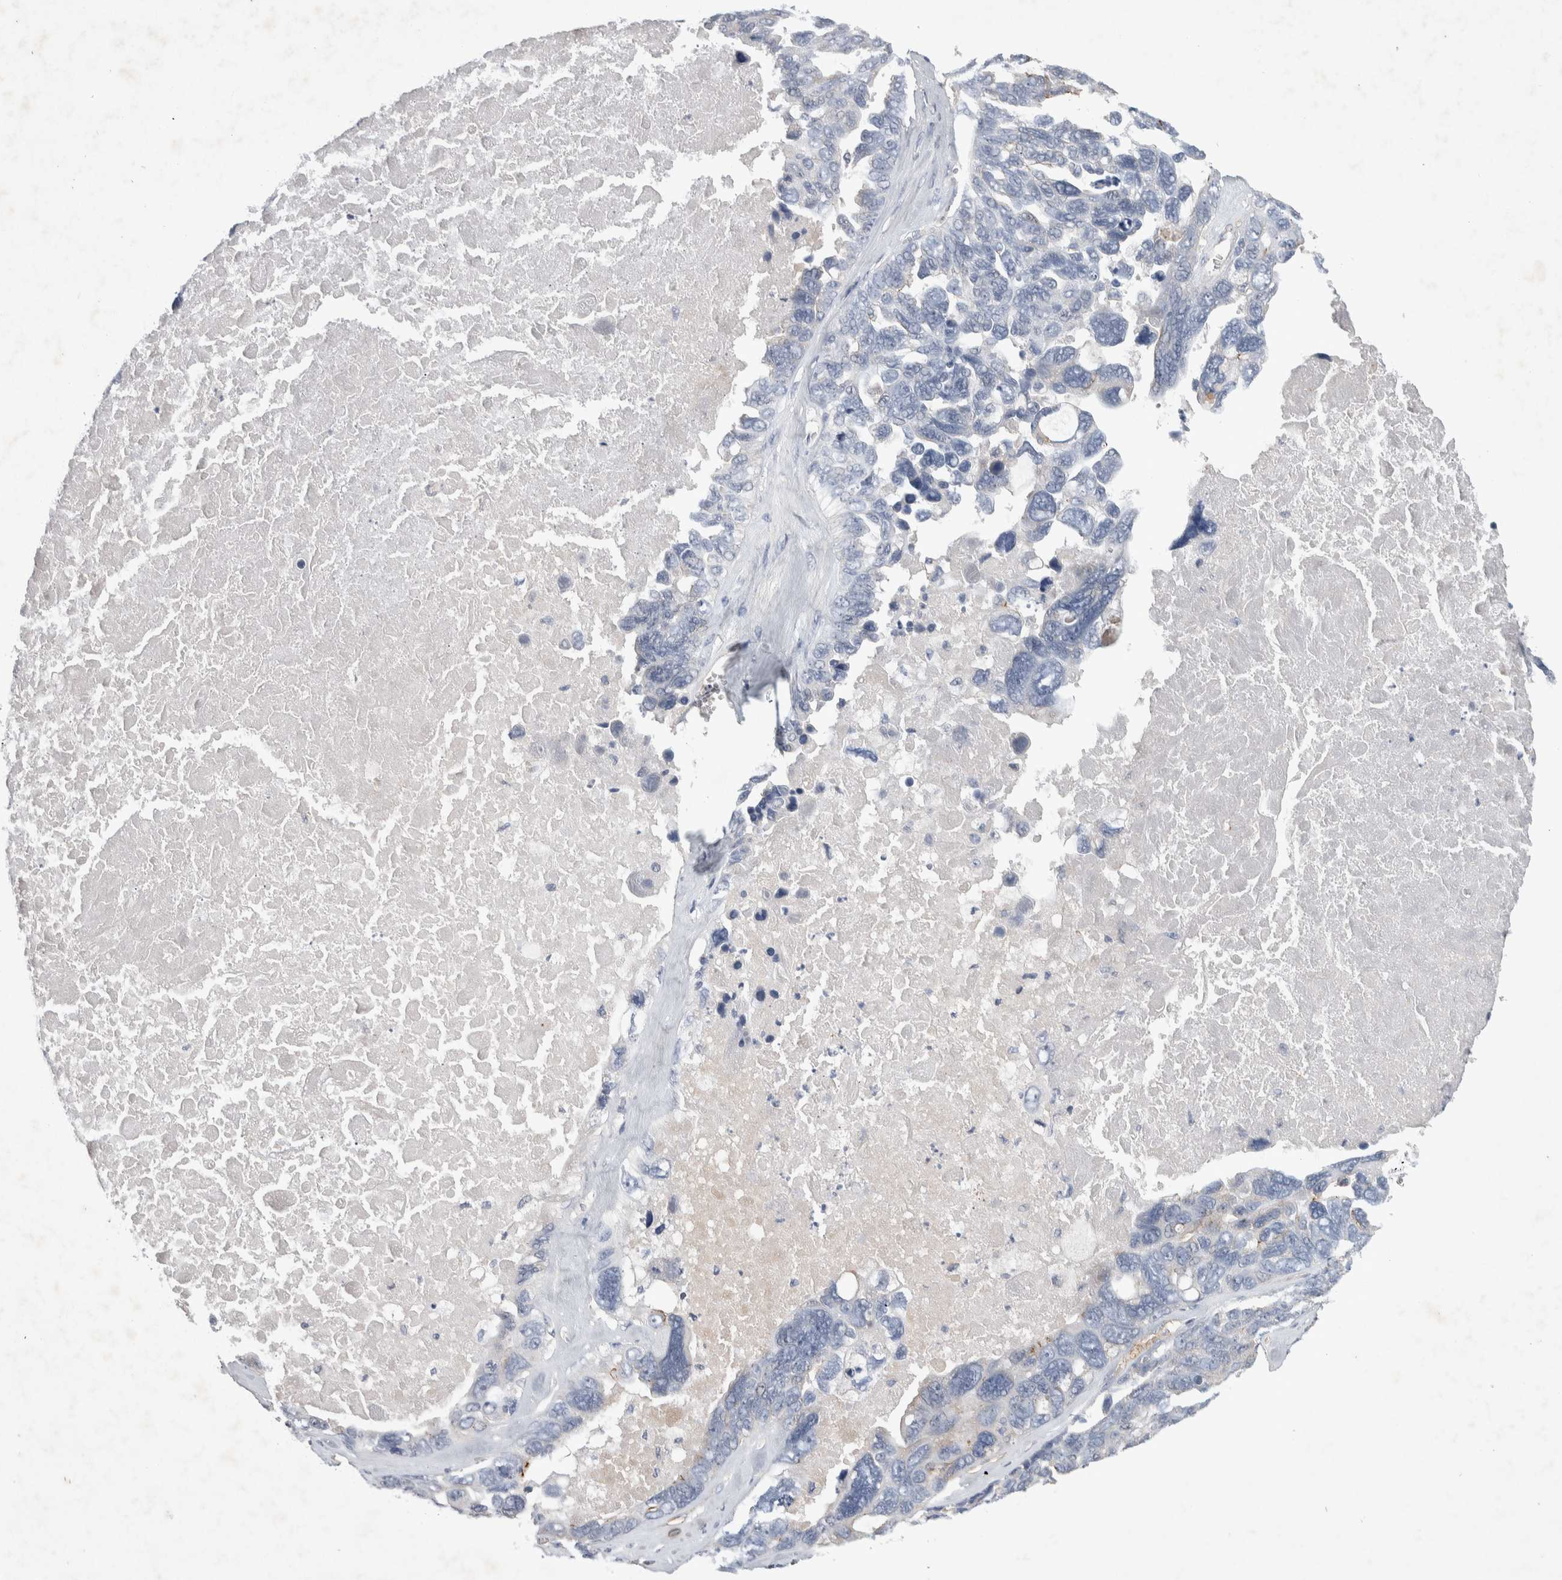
{"staining": {"intensity": "negative", "quantity": "none", "location": "none"}, "tissue": "ovarian cancer", "cell_type": "Tumor cells", "image_type": "cancer", "snomed": [{"axis": "morphology", "description": "Cystadenocarcinoma, serous, NOS"}, {"axis": "topography", "description": "Ovary"}], "caption": "There is no significant positivity in tumor cells of serous cystadenocarcinoma (ovarian).", "gene": "CEP131", "patient": {"sex": "female", "age": 79}}